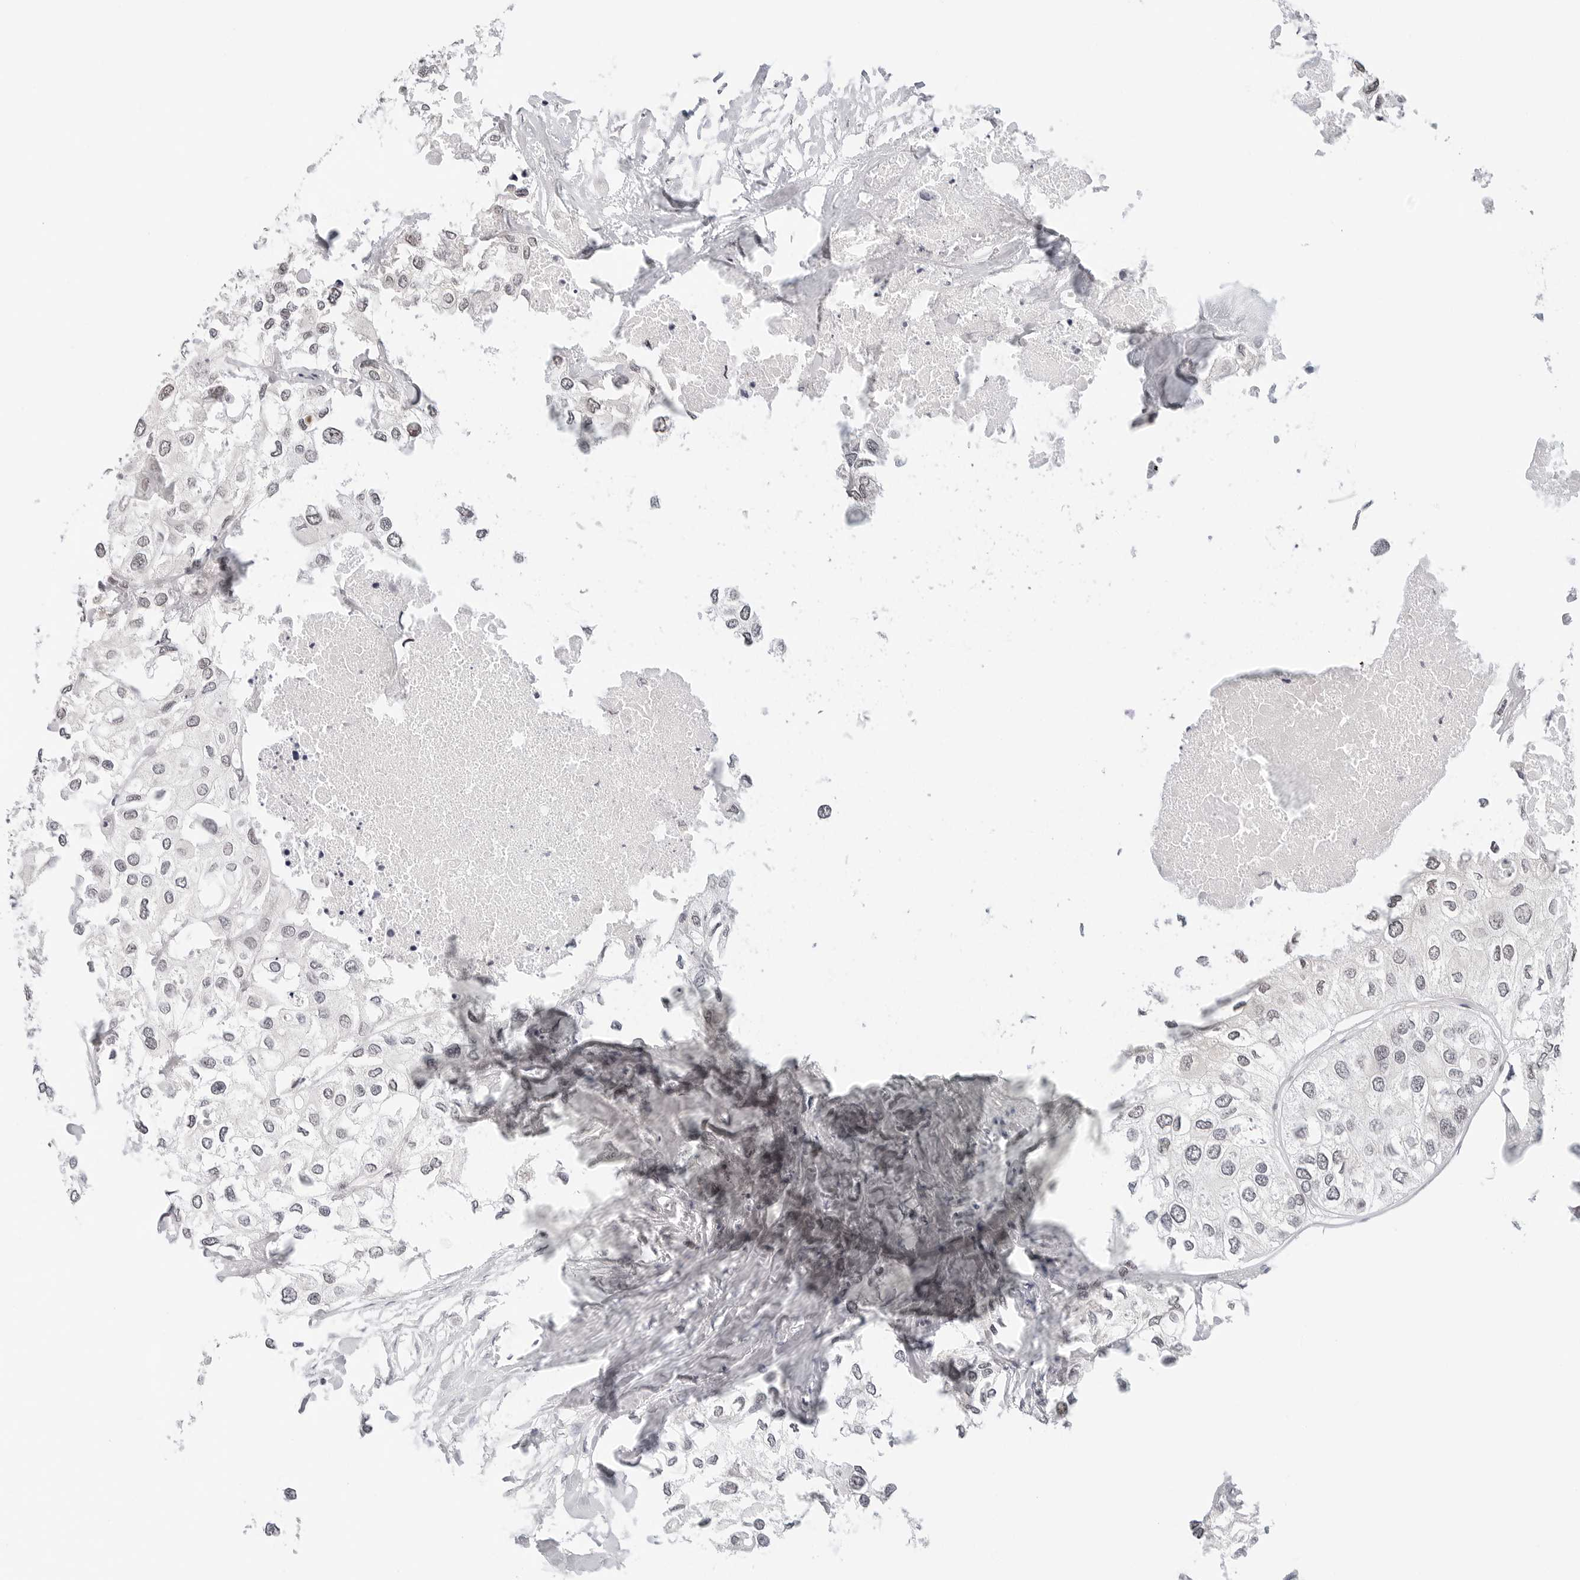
{"staining": {"intensity": "negative", "quantity": "none", "location": "none"}, "tissue": "urothelial cancer", "cell_type": "Tumor cells", "image_type": "cancer", "snomed": [{"axis": "morphology", "description": "Urothelial carcinoma, High grade"}, {"axis": "topography", "description": "Urinary bladder"}], "caption": "IHC of urothelial cancer reveals no expression in tumor cells.", "gene": "TSEN2", "patient": {"sex": "male", "age": 64}}